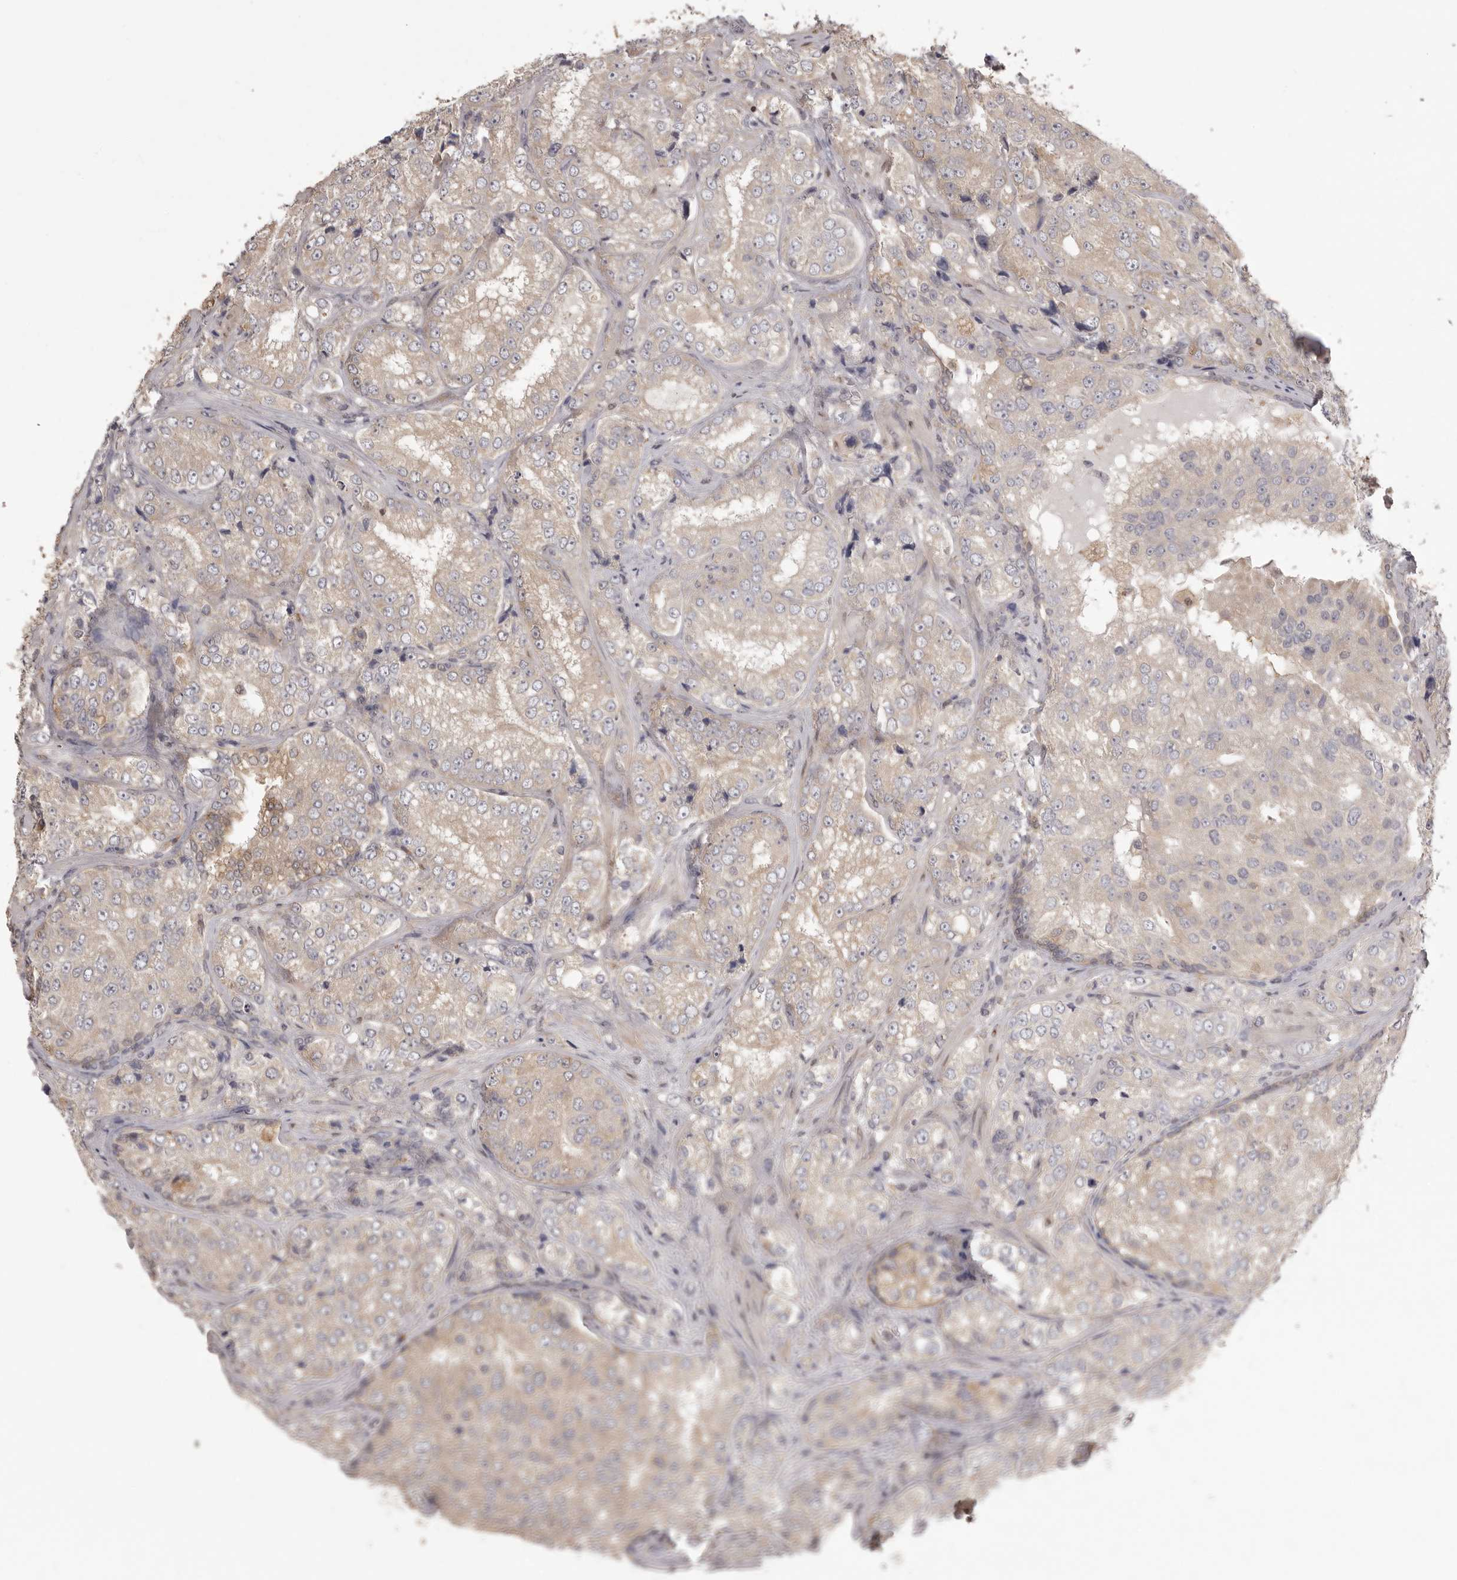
{"staining": {"intensity": "moderate", "quantity": "25%-75%", "location": "cytoplasmic/membranous"}, "tissue": "prostate cancer", "cell_type": "Tumor cells", "image_type": "cancer", "snomed": [{"axis": "morphology", "description": "Adenocarcinoma, High grade"}, {"axis": "topography", "description": "Prostate"}], "caption": "Brown immunohistochemical staining in human prostate high-grade adenocarcinoma exhibits moderate cytoplasmic/membranous expression in approximately 25%-75% of tumor cells.", "gene": "MDH1", "patient": {"sex": "male", "age": 58}}